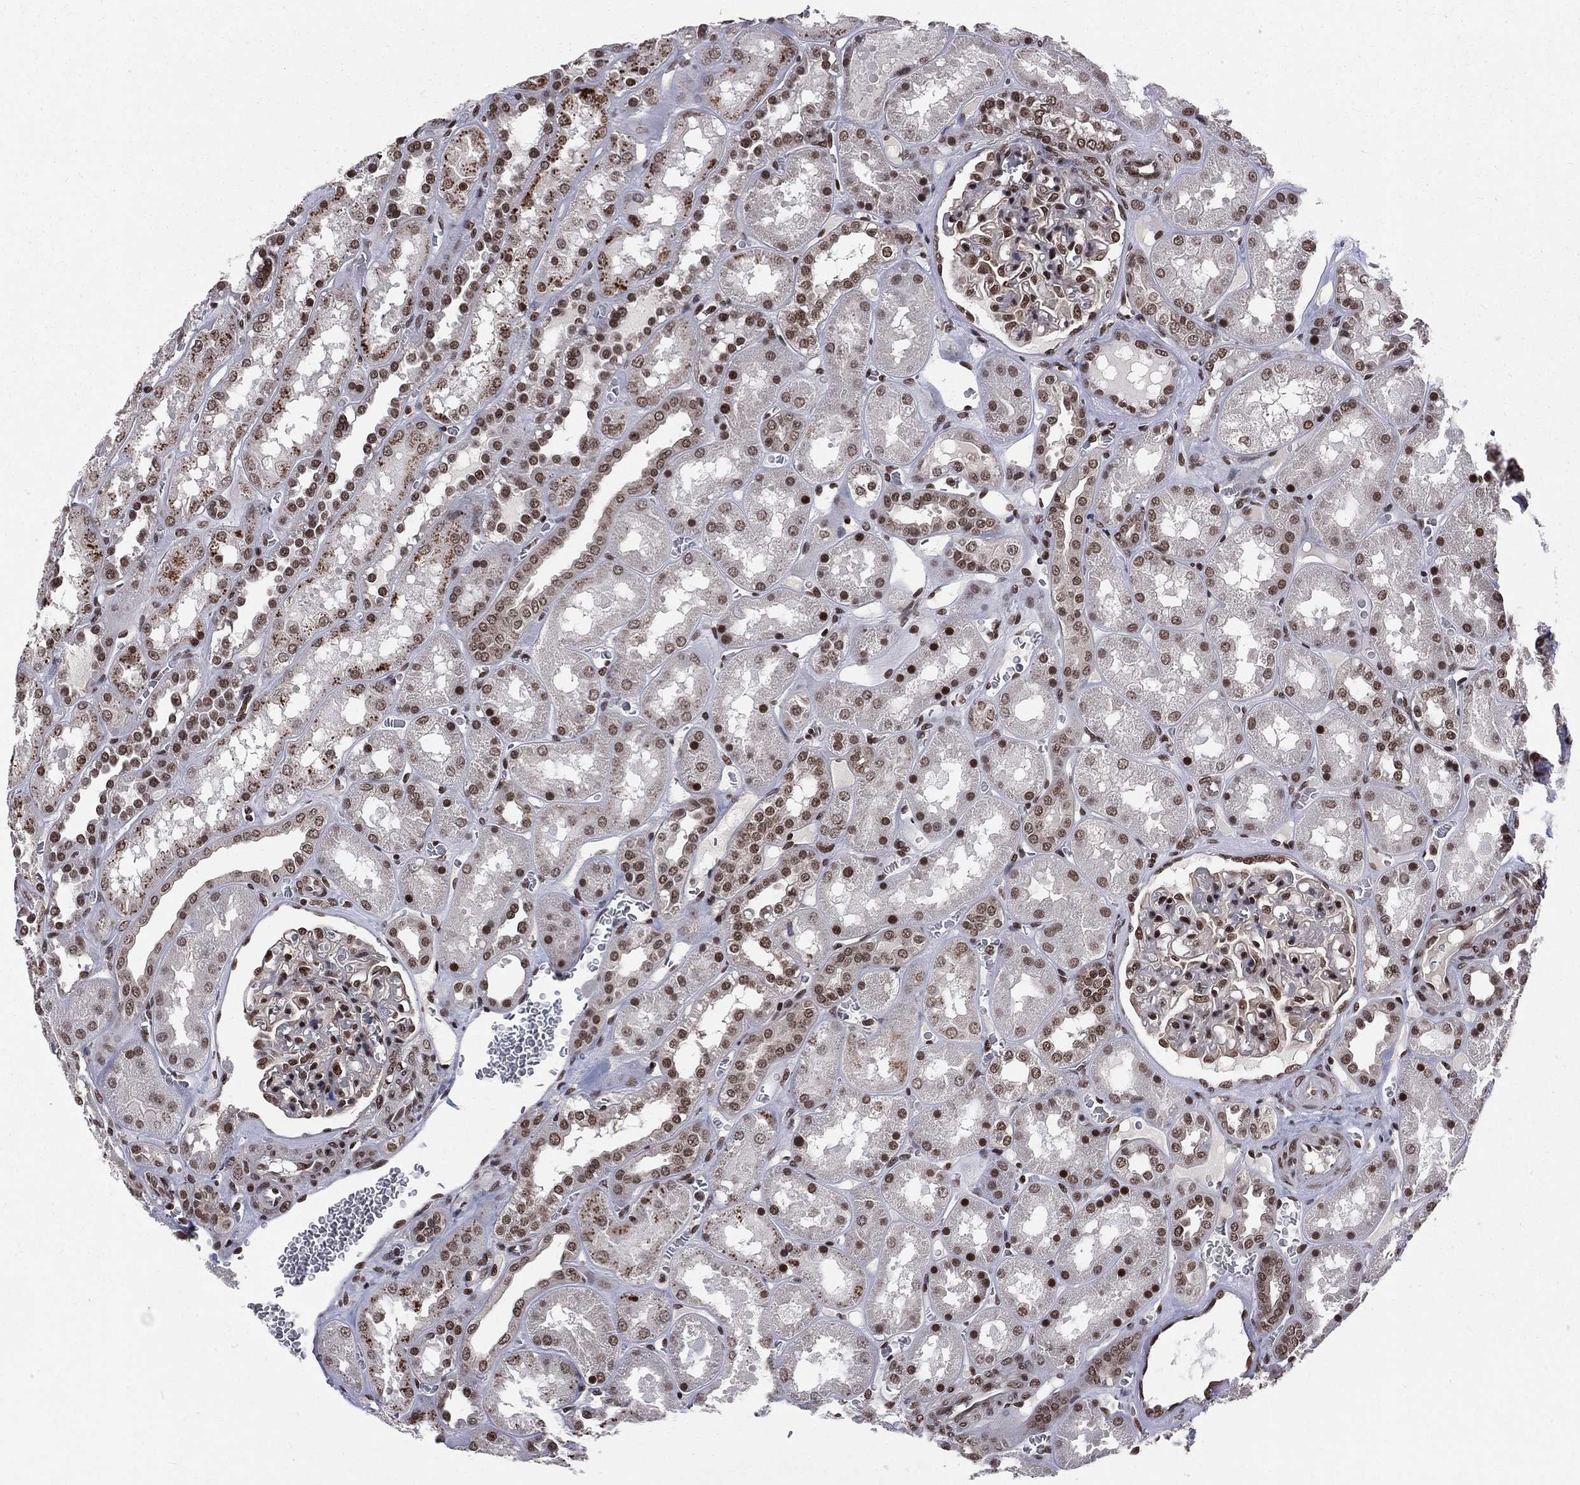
{"staining": {"intensity": "strong", "quantity": ">75%", "location": "nuclear"}, "tissue": "kidney", "cell_type": "Cells in glomeruli", "image_type": "normal", "snomed": [{"axis": "morphology", "description": "Normal tissue, NOS"}, {"axis": "topography", "description": "Kidney"}], "caption": "DAB immunohistochemical staining of benign kidney exhibits strong nuclear protein positivity in about >75% of cells in glomeruli.", "gene": "SMC3", "patient": {"sex": "male", "age": 73}}